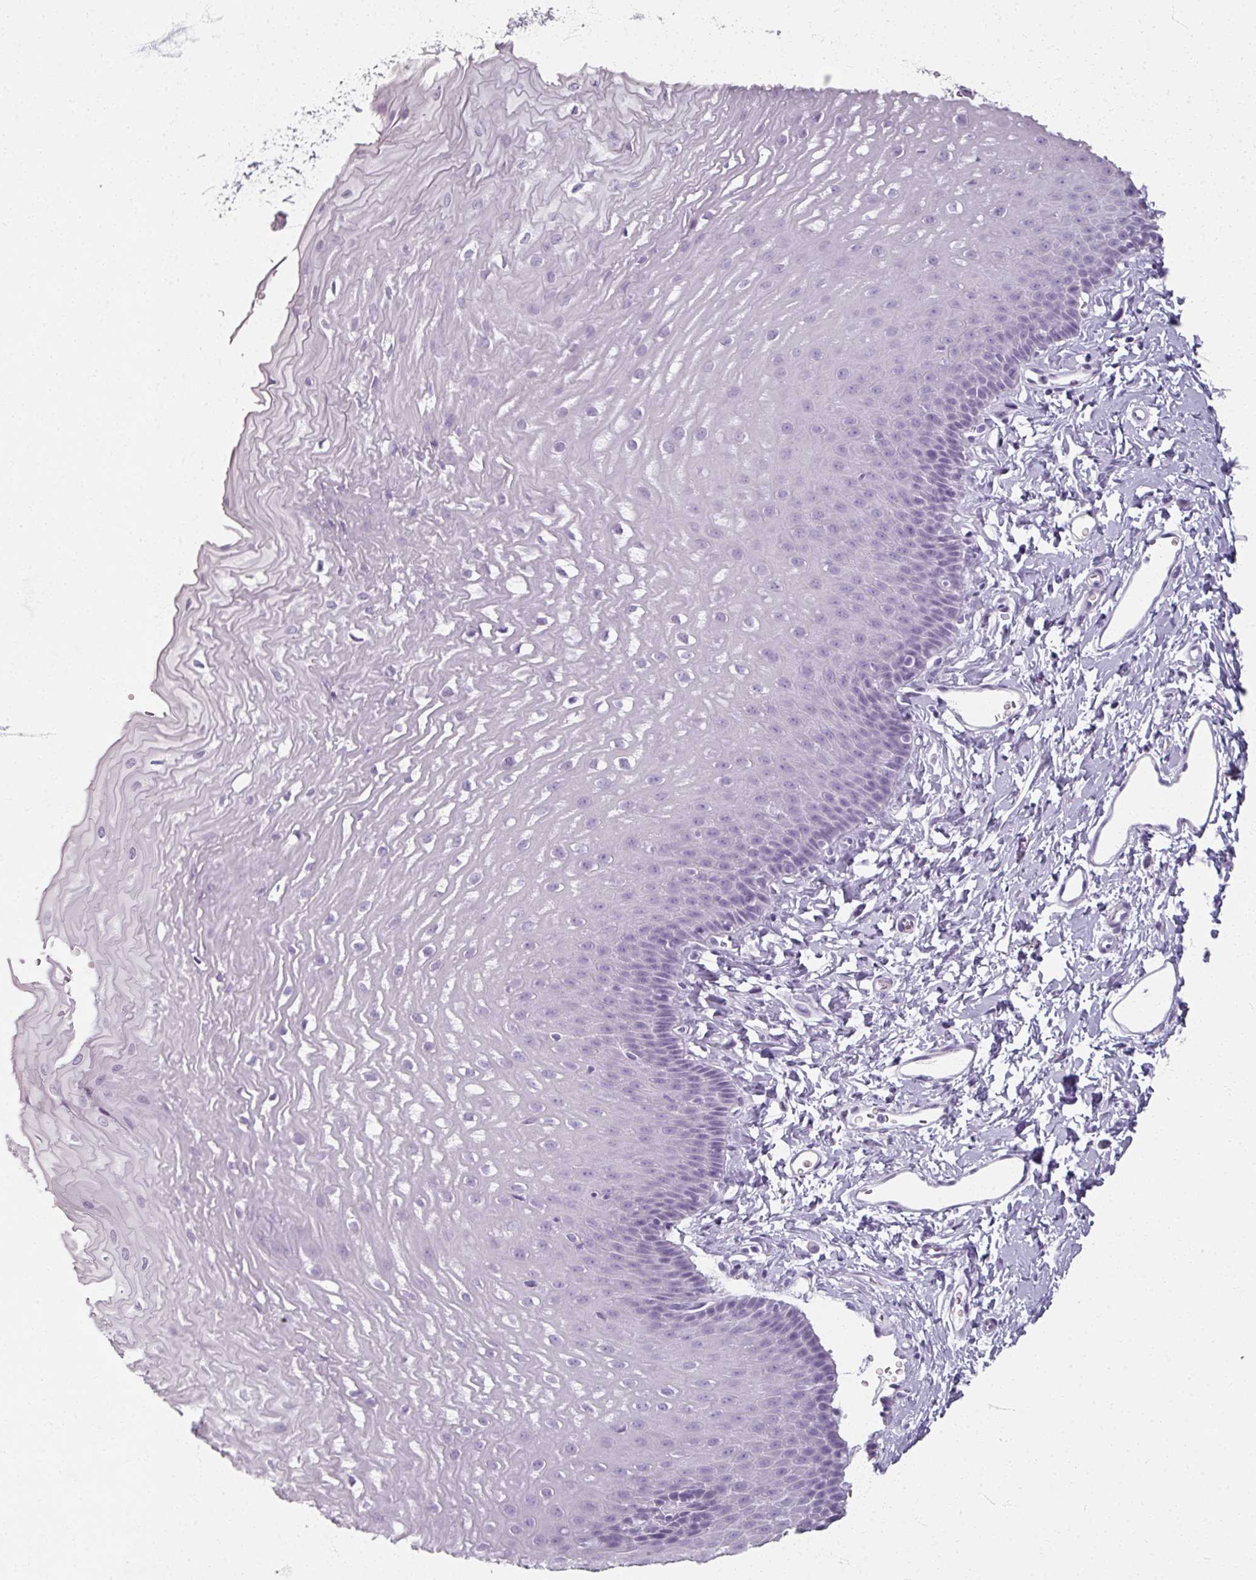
{"staining": {"intensity": "negative", "quantity": "none", "location": "none"}, "tissue": "esophagus", "cell_type": "Squamous epithelial cells", "image_type": "normal", "snomed": [{"axis": "morphology", "description": "Normal tissue, NOS"}, {"axis": "topography", "description": "Esophagus"}], "caption": "This is a histopathology image of immunohistochemistry staining of benign esophagus, which shows no staining in squamous epithelial cells.", "gene": "REG3A", "patient": {"sex": "male", "age": 70}}